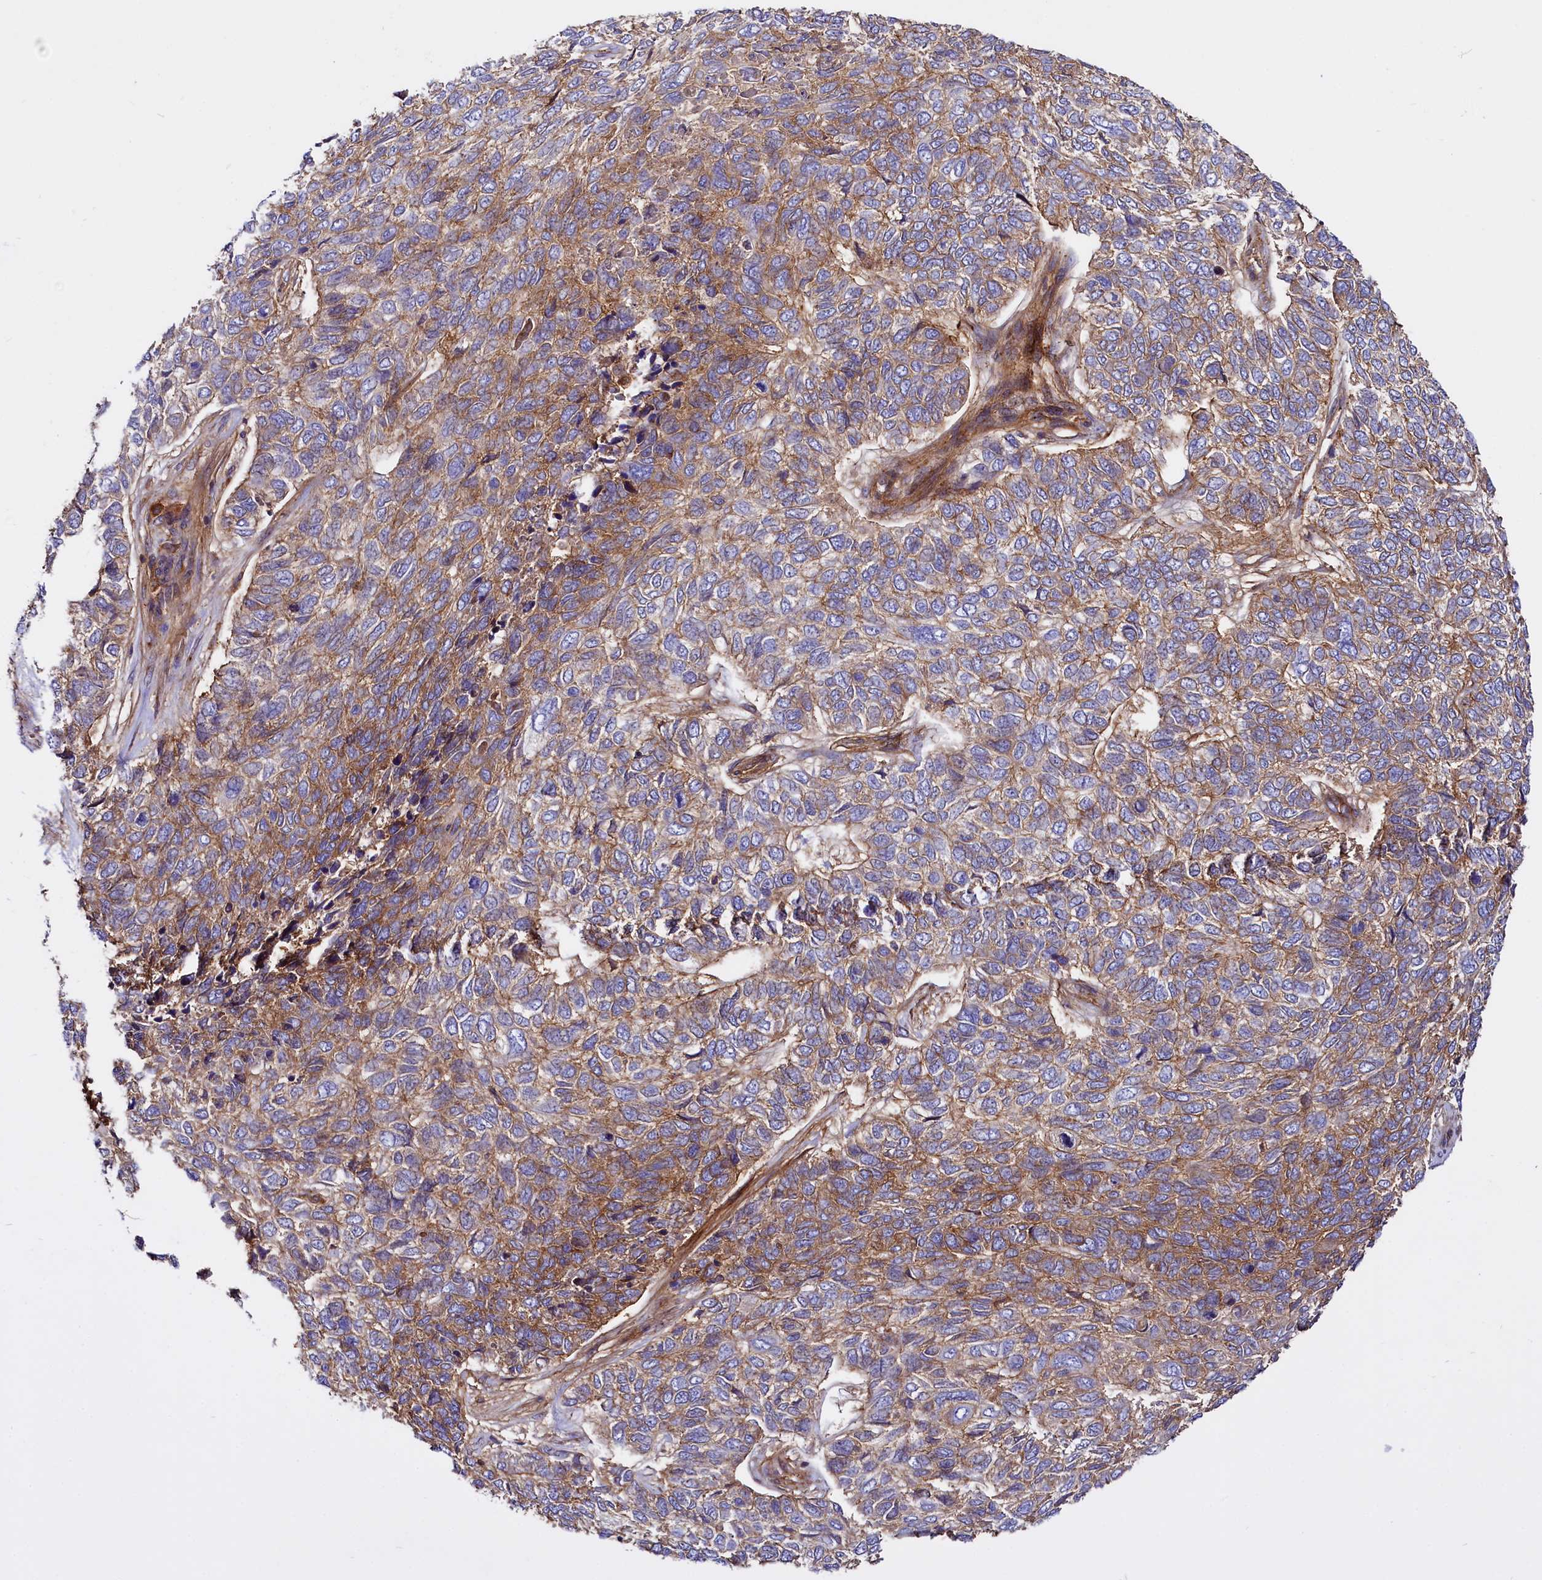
{"staining": {"intensity": "moderate", "quantity": ">75%", "location": "cytoplasmic/membranous"}, "tissue": "skin cancer", "cell_type": "Tumor cells", "image_type": "cancer", "snomed": [{"axis": "morphology", "description": "Basal cell carcinoma"}, {"axis": "topography", "description": "Skin"}], "caption": "This image shows immunohistochemistry (IHC) staining of human basal cell carcinoma (skin), with medium moderate cytoplasmic/membranous staining in approximately >75% of tumor cells.", "gene": "ANO6", "patient": {"sex": "female", "age": 65}}